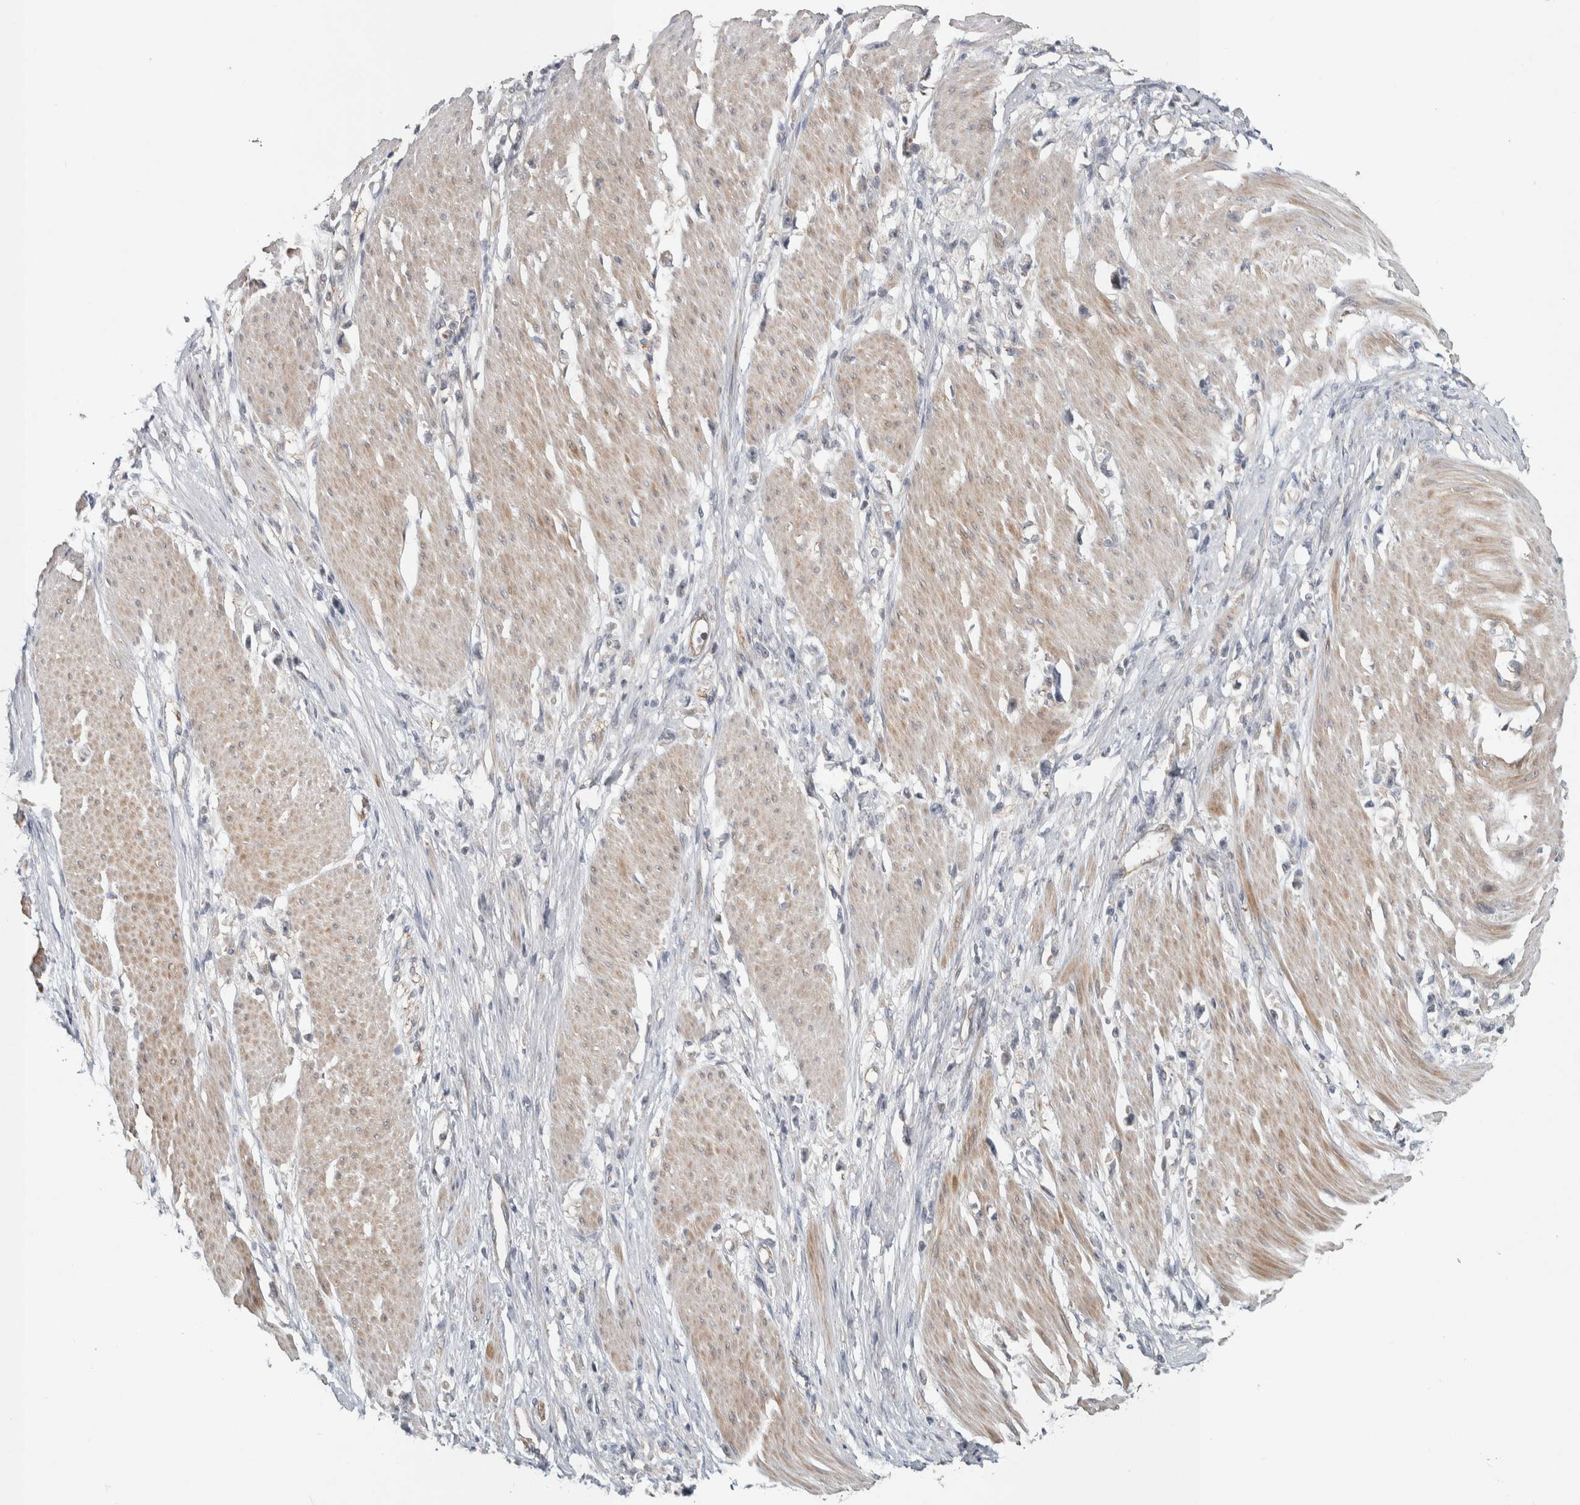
{"staining": {"intensity": "negative", "quantity": "none", "location": "none"}, "tissue": "stomach cancer", "cell_type": "Tumor cells", "image_type": "cancer", "snomed": [{"axis": "morphology", "description": "Adenocarcinoma, NOS"}, {"axis": "topography", "description": "Stomach"}], "caption": "Stomach cancer was stained to show a protein in brown. There is no significant positivity in tumor cells.", "gene": "TBC1D31", "patient": {"sex": "female", "age": 59}}